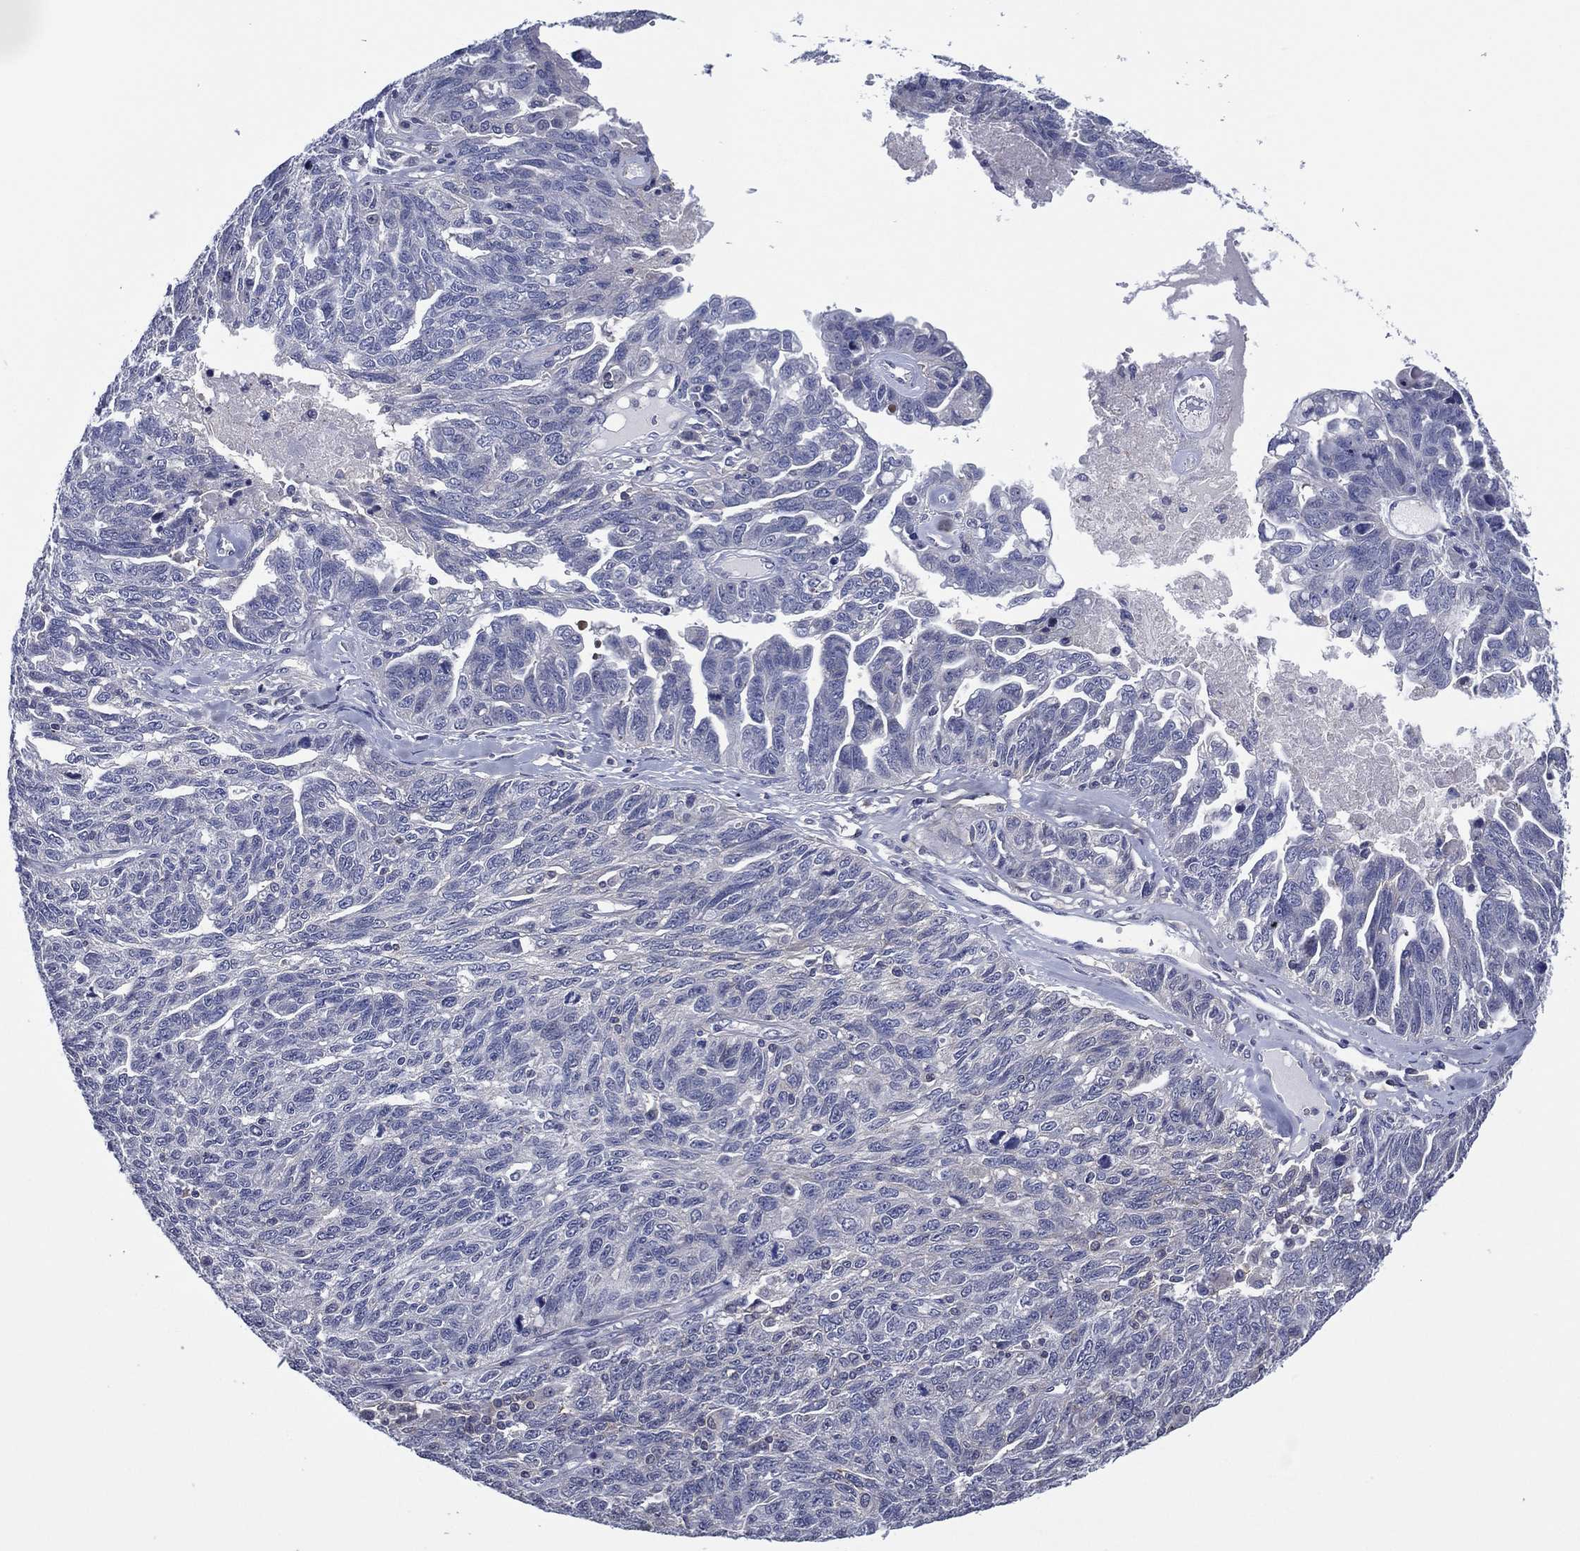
{"staining": {"intensity": "negative", "quantity": "none", "location": "none"}, "tissue": "ovarian cancer", "cell_type": "Tumor cells", "image_type": "cancer", "snomed": [{"axis": "morphology", "description": "Cystadenocarcinoma, serous, NOS"}, {"axis": "topography", "description": "Ovary"}], "caption": "This is an IHC image of human ovarian serous cystadenocarcinoma. There is no positivity in tumor cells.", "gene": "TRIM31", "patient": {"sex": "female", "age": 71}}